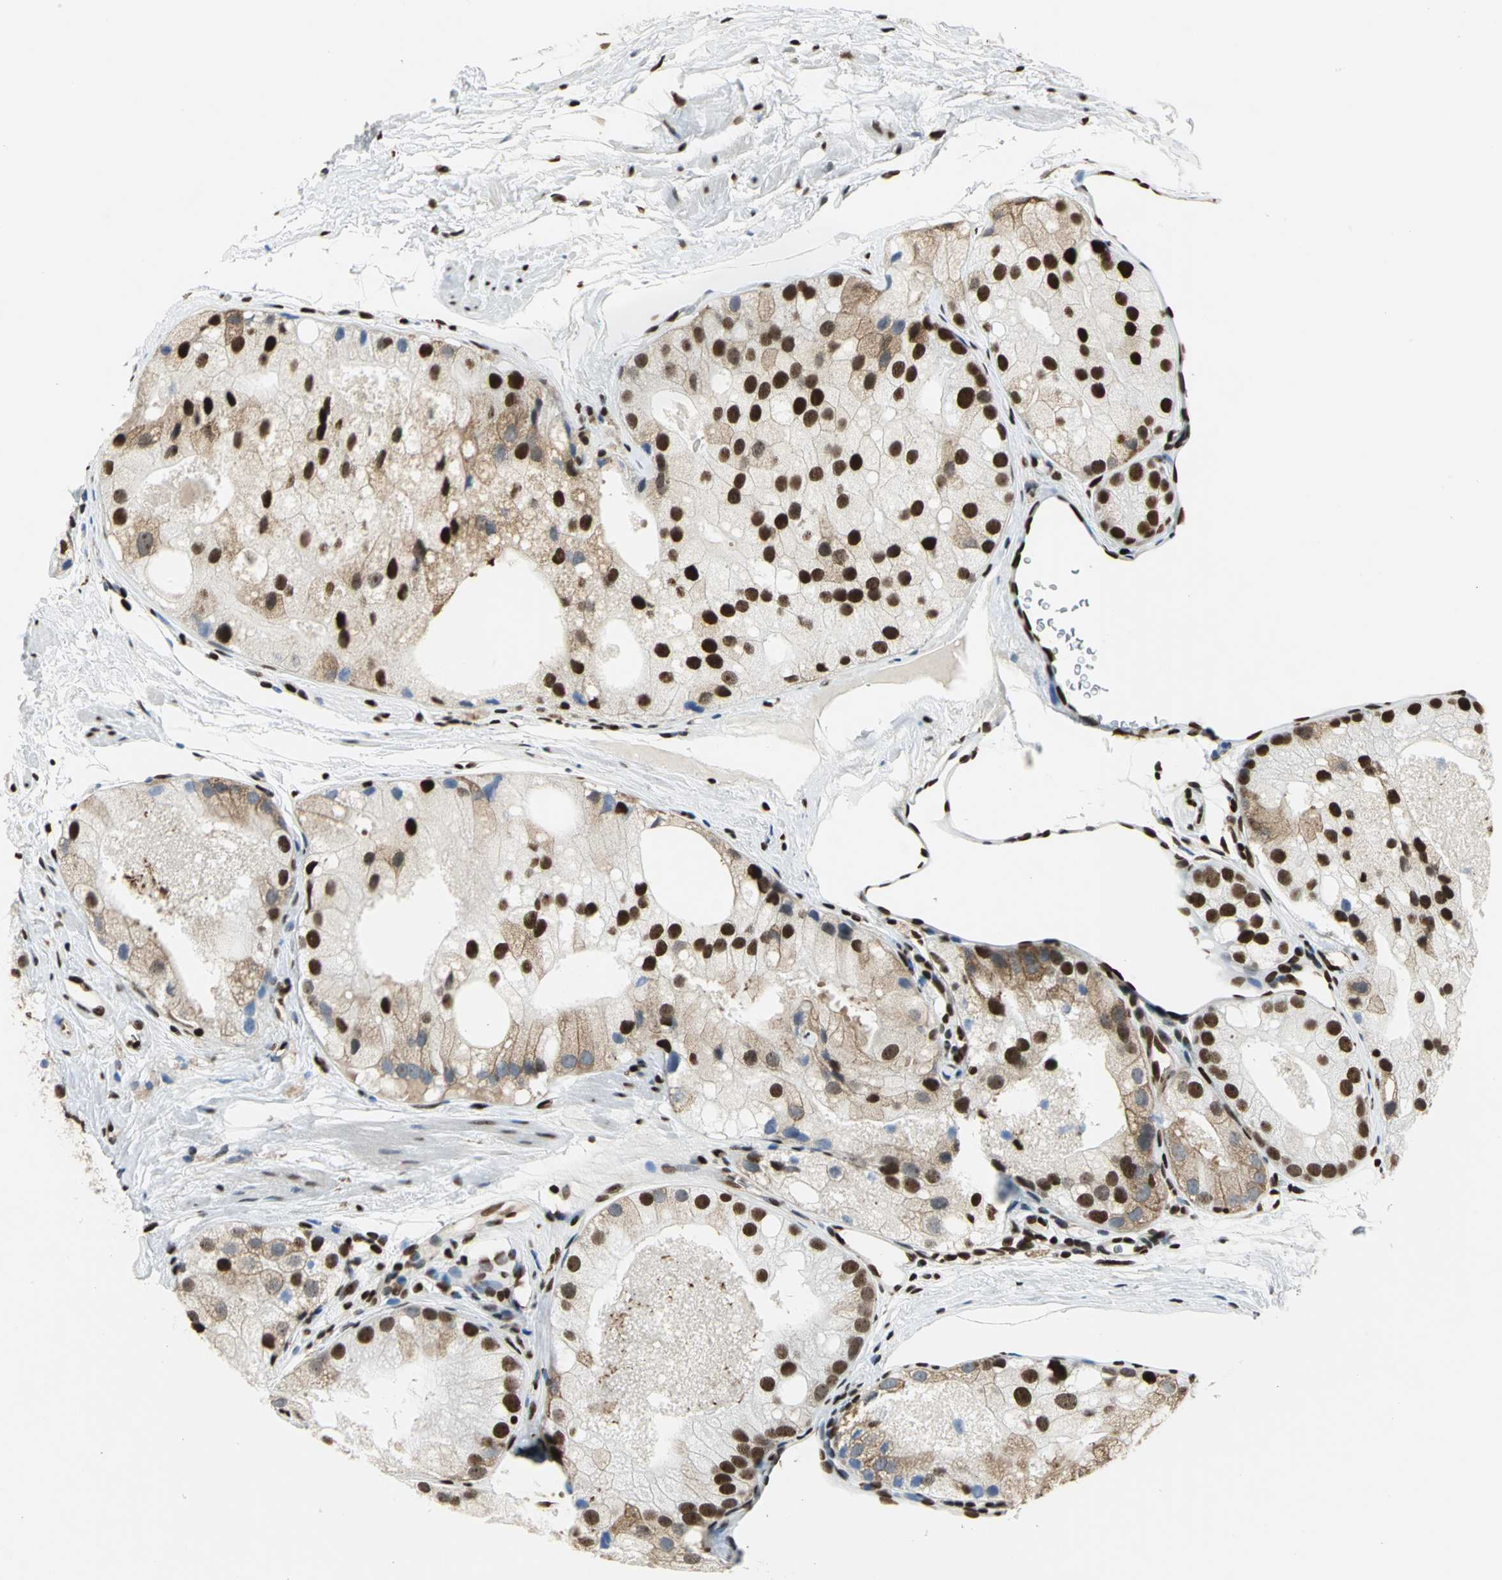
{"staining": {"intensity": "strong", "quantity": "25%-75%", "location": "cytoplasmic/membranous,nuclear"}, "tissue": "prostate cancer", "cell_type": "Tumor cells", "image_type": "cancer", "snomed": [{"axis": "morphology", "description": "Adenocarcinoma, Low grade"}, {"axis": "topography", "description": "Prostate"}], "caption": "DAB (3,3'-diaminobenzidine) immunohistochemical staining of adenocarcinoma (low-grade) (prostate) demonstrates strong cytoplasmic/membranous and nuclear protein positivity in approximately 25%-75% of tumor cells.", "gene": "HMGB1", "patient": {"sex": "male", "age": 69}}